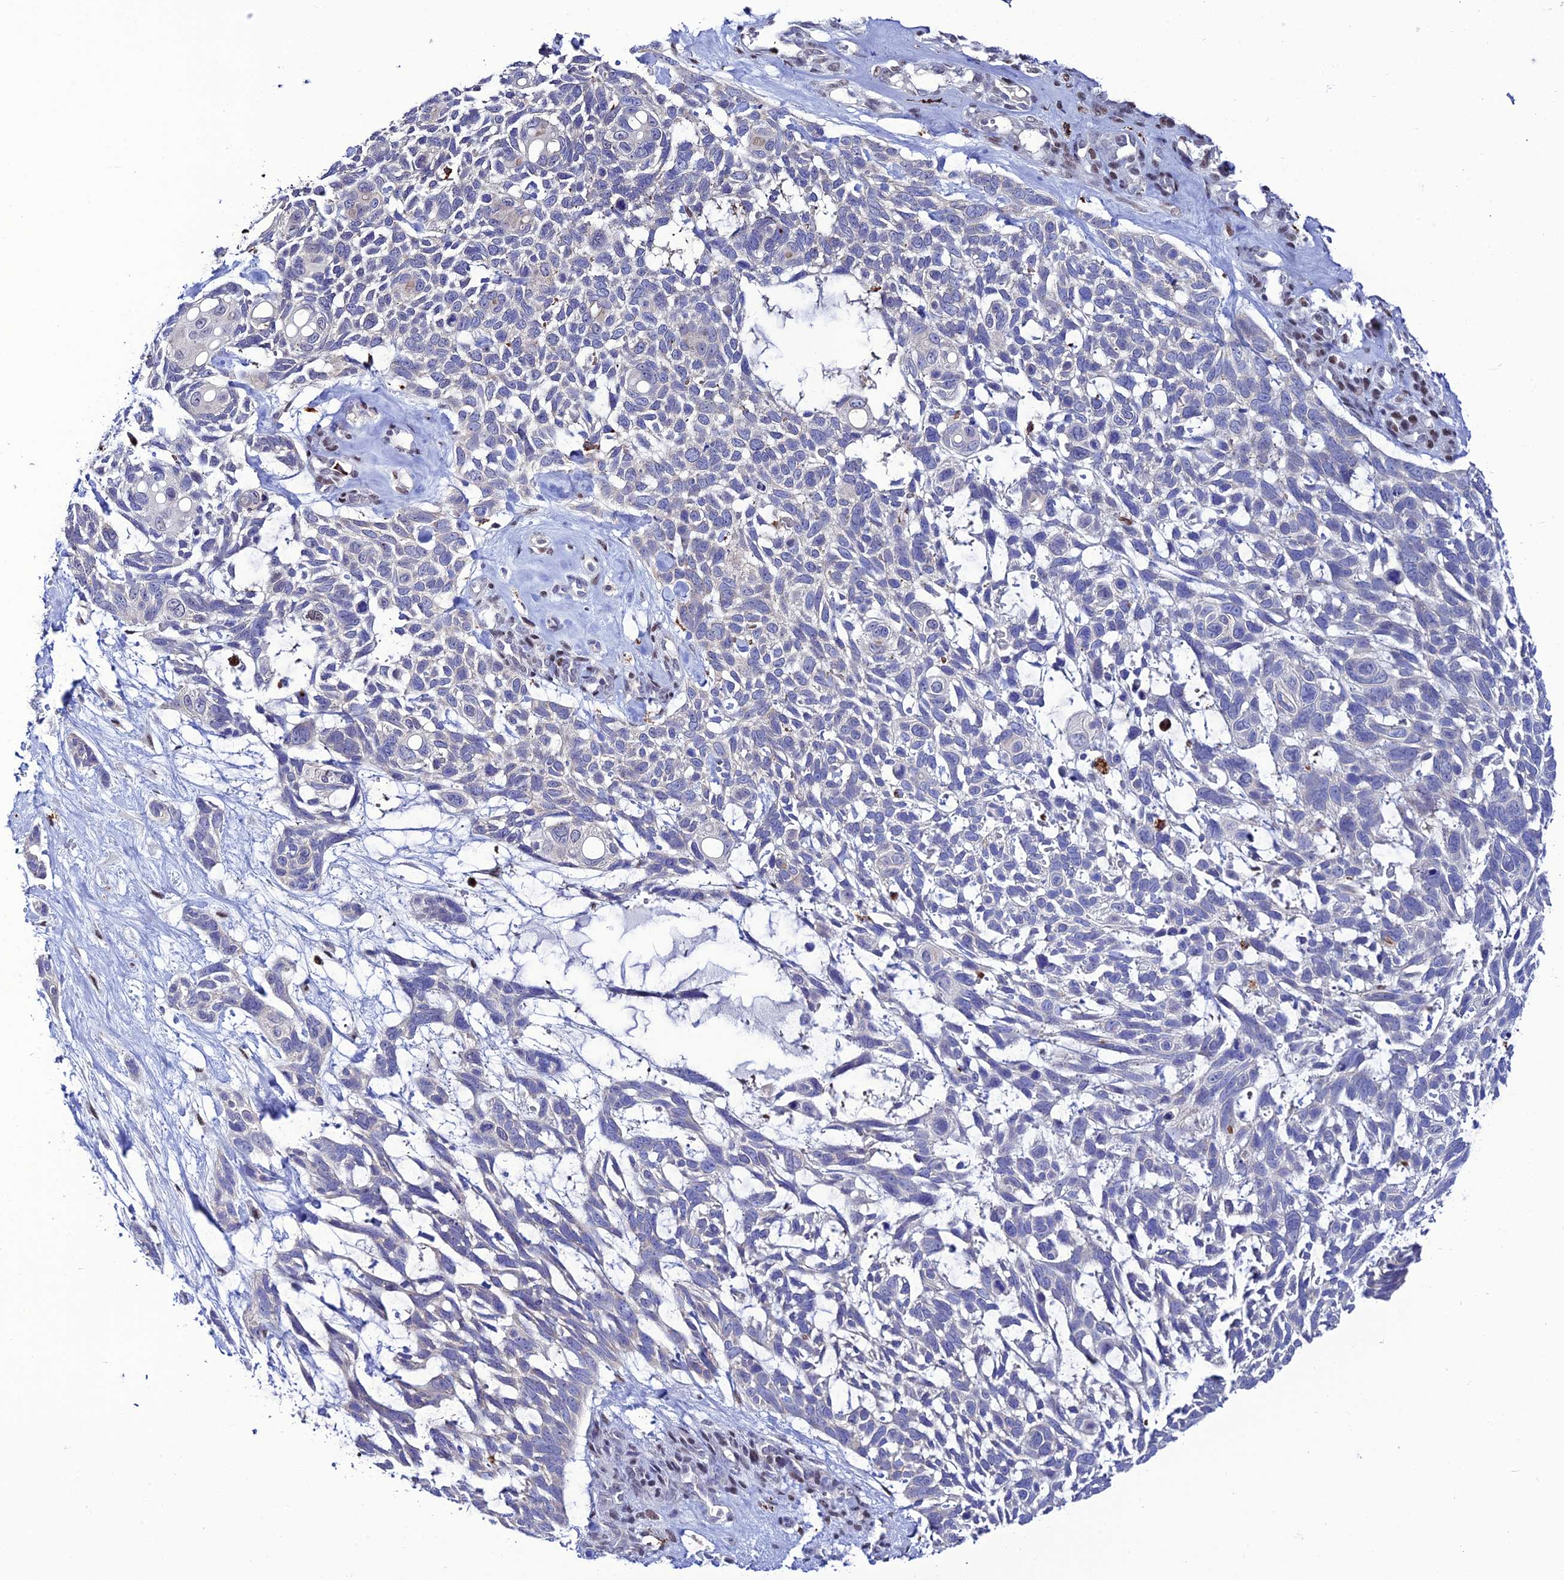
{"staining": {"intensity": "negative", "quantity": "none", "location": "none"}, "tissue": "skin cancer", "cell_type": "Tumor cells", "image_type": "cancer", "snomed": [{"axis": "morphology", "description": "Basal cell carcinoma"}, {"axis": "topography", "description": "Skin"}], "caption": "Immunohistochemistry (IHC) photomicrograph of neoplastic tissue: human basal cell carcinoma (skin) stained with DAB (3,3'-diaminobenzidine) displays no significant protein positivity in tumor cells.", "gene": "HIC1", "patient": {"sex": "male", "age": 88}}